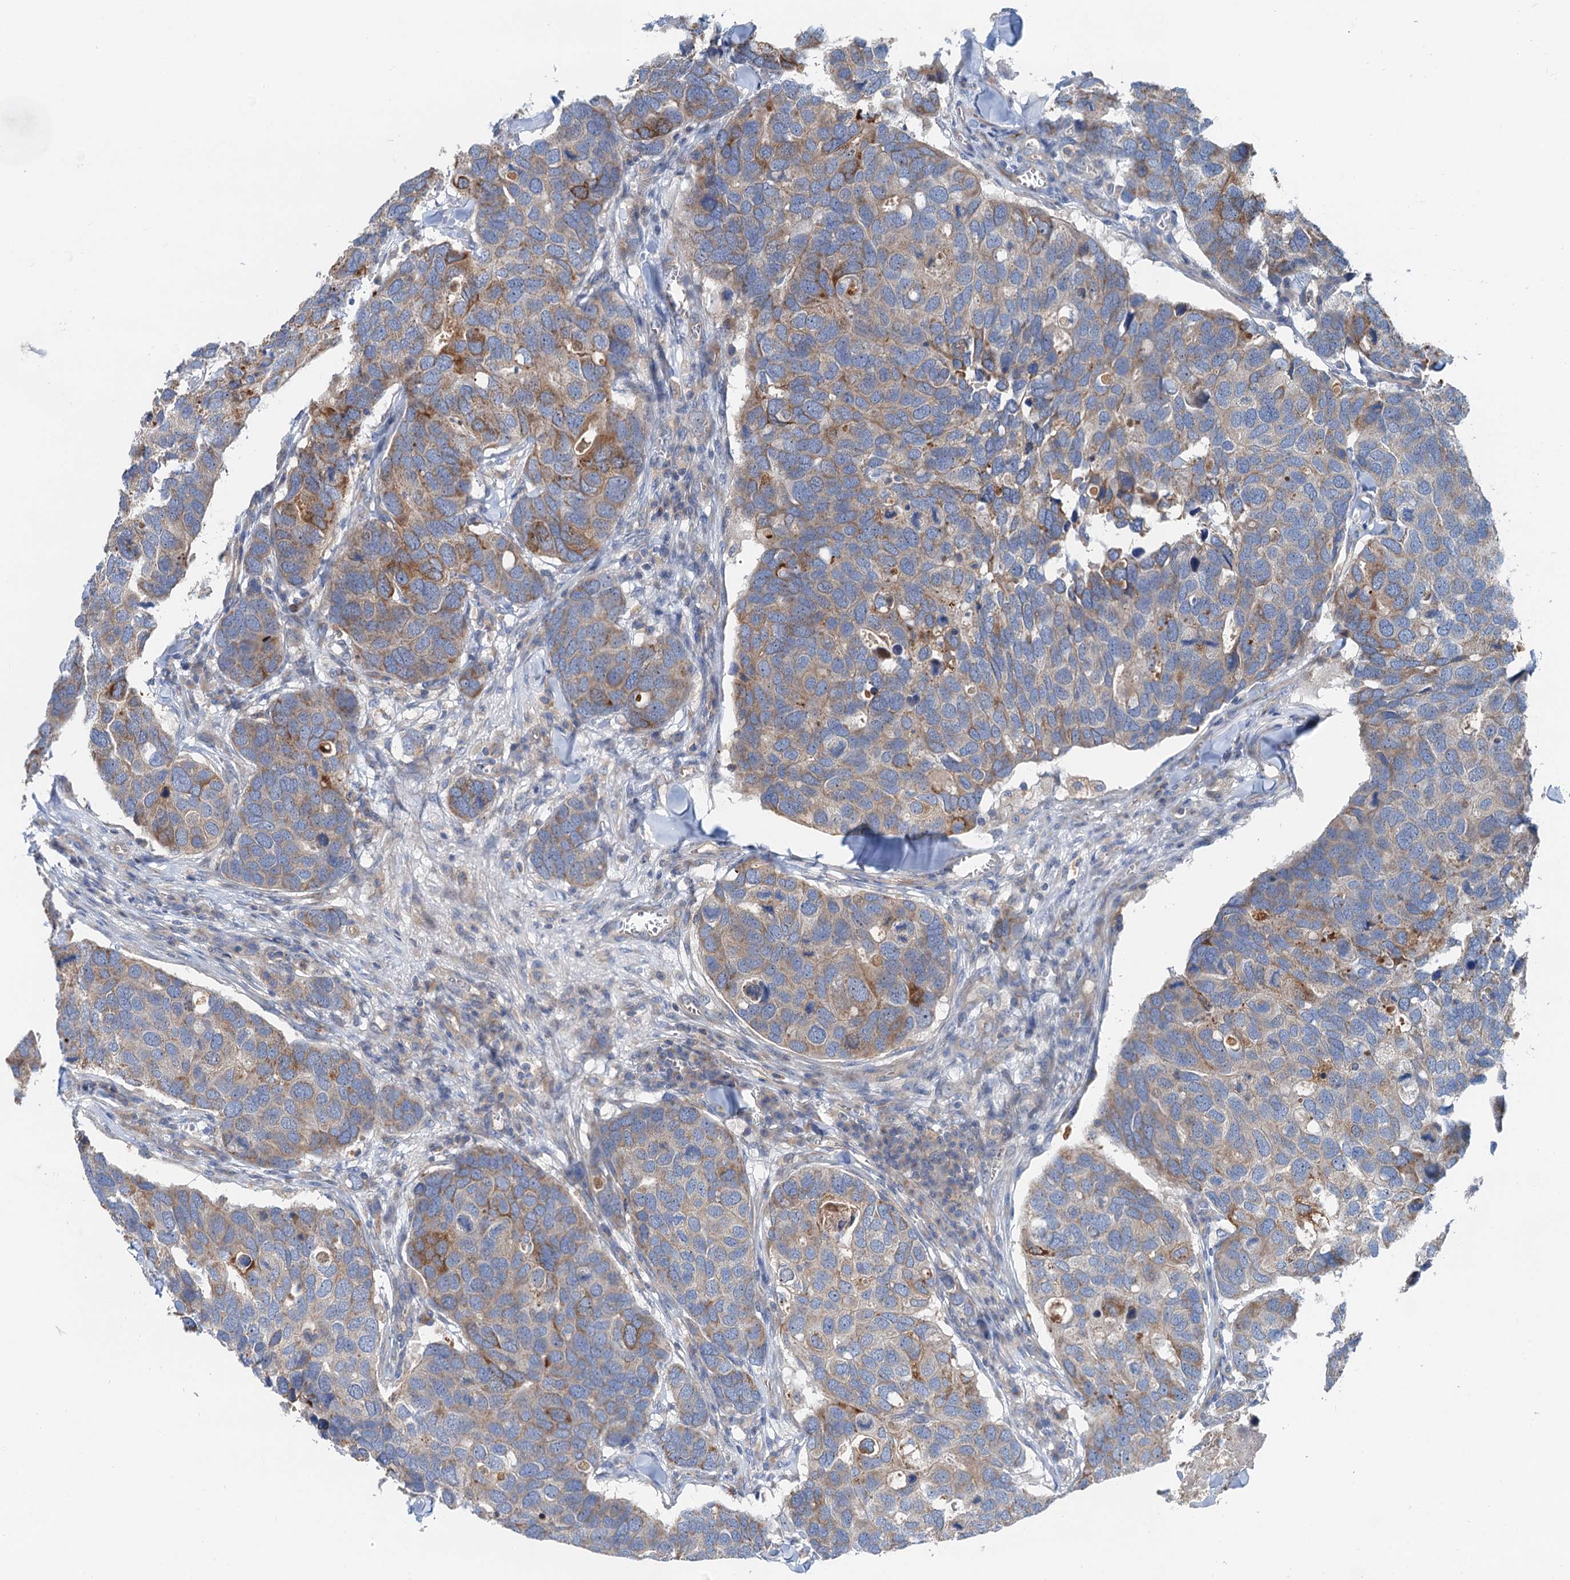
{"staining": {"intensity": "moderate", "quantity": "25%-75%", "location": "cytoplasmic/membranous"}, "tissue": "breast cancer", "cell_type": "Tumor cells", "image_type": "cancer", "snomed": [{"axis": "morphology", "description": "Duct carcinoma"}, {"axis": "topography", "description": "Breast"}], "caption": "A high-resolution micrograph shows immunohistochemistry (IHC) staining of breast cancer (infiltrating ductal carcinoma), which demonstrates moderate cytoplasmic/membranous staining in approximately 25%-75% of tumor cells.", "gene": "ANKRD26", "patient": {"sex": "female", "age": 83}}